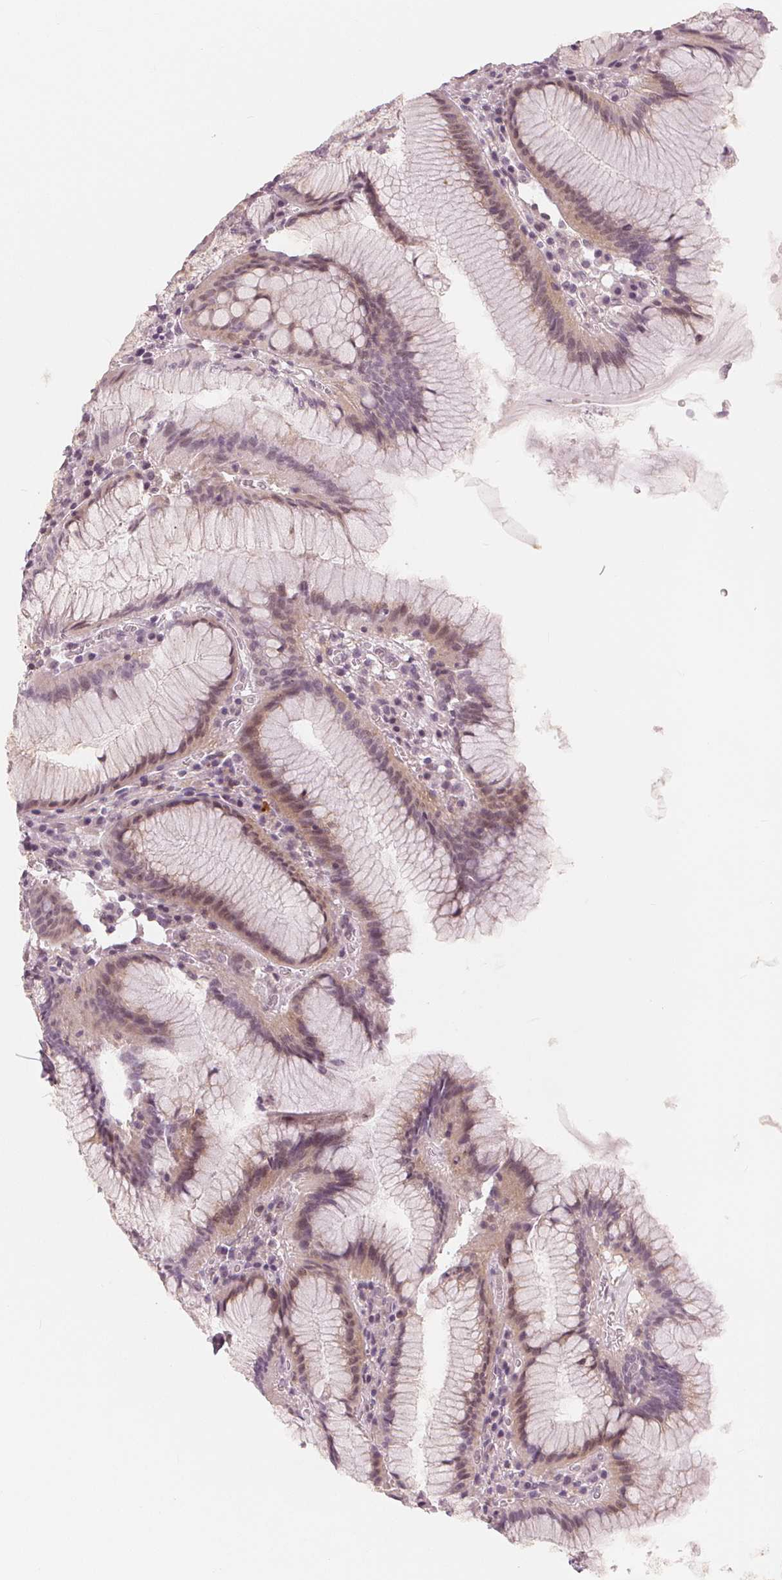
{"staining": {"intensity": "weak", "quantity": "25%-75%", "location": "cytoplasmic/membranous,nuclear"}, "tissue": "stomach", "cell_type": "Glandular cells", "image_type": "normal", "snomed": [{"axis": "morphology", "description": "Normal tissue, NOS"}, {"axis": "topography", "description": "Stomach"}], "caption": "Brown immunohistochemical staining in unremarkable human stomach shows weak cytoplasmic/membranous,nuclear expression in approximately 25%-75% of glandular cells.", "gene": "SLC34A1", "patient": {"sex": "male", "age": 55}}